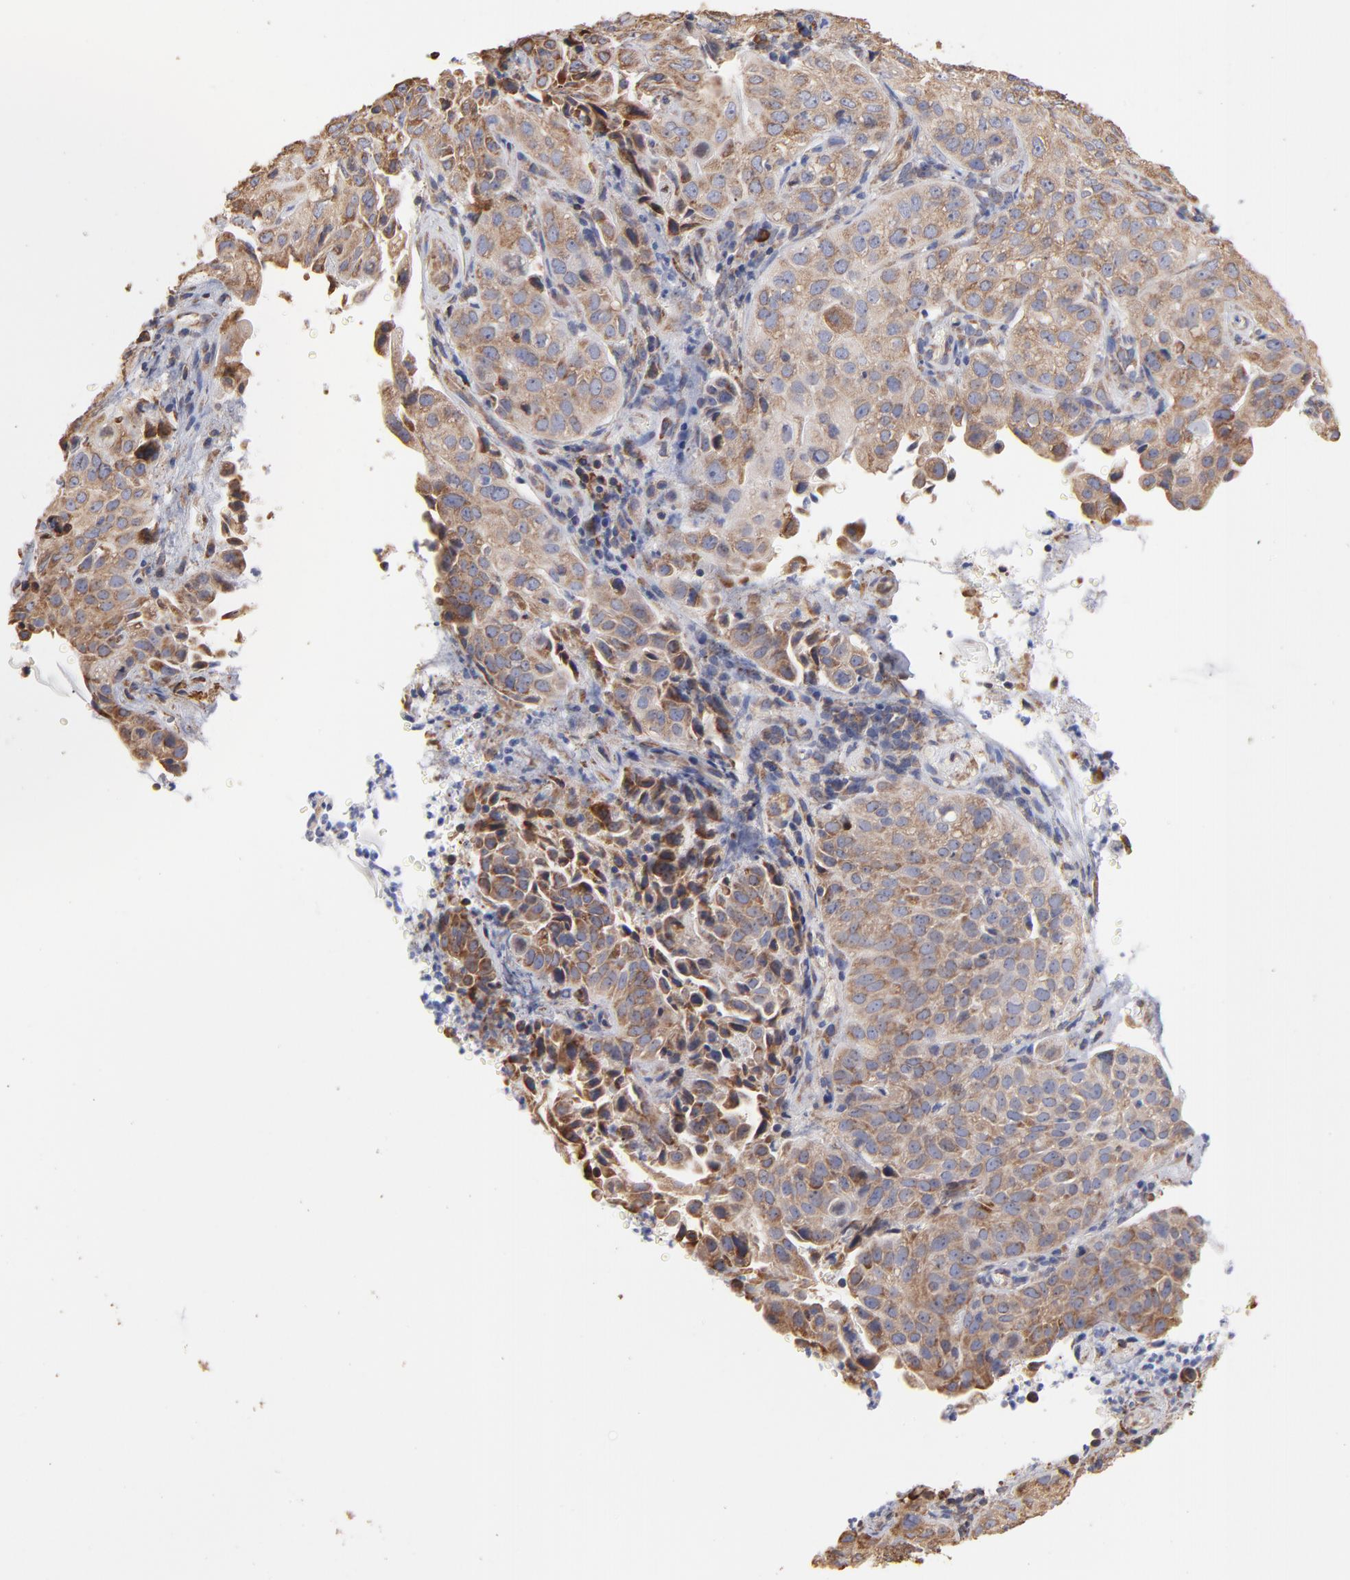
{"staining": {"intensity": "moderate", "quantity": ">75%", "location": "cytoplasmic/membranous"}, "tissue": "cervical cancer", "cell_type": "Tumor cells", "image_type": "cancer", "snomed": [{"axis": "morphology", "description": "Squamous cell carcinoma, NOS"}, {"axis": "topography", "description": "Cervix"}], "caption": "A brown stain highlights moderate cytoplasmic/membranous staining of a protein in cervical cancer (squamous cell carcinoma) tumor cells.", "gene": "RPL9", "patient": {"sex": "female", "age": 38}}